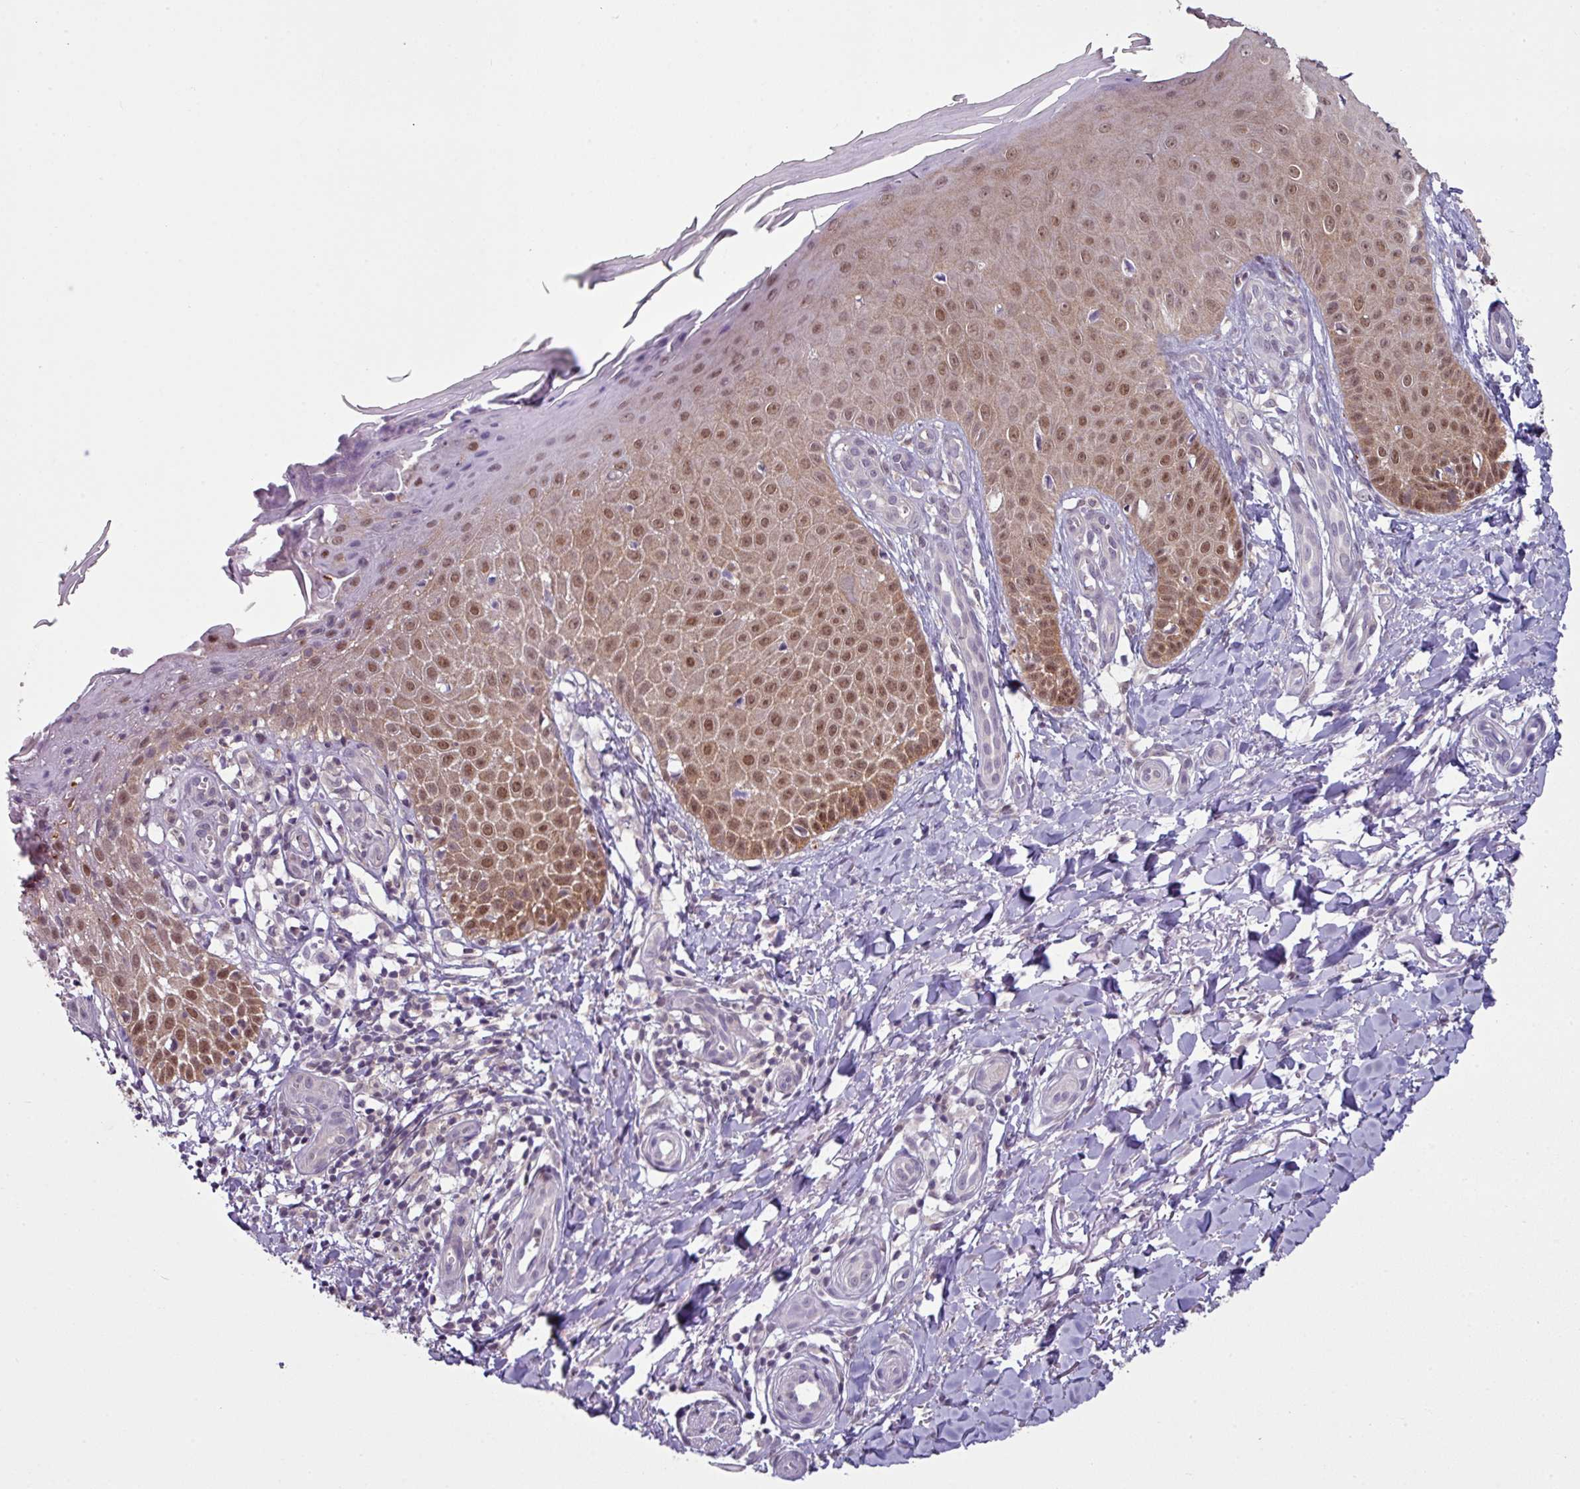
{"staining": {"intensity": "negative", "quantity": "none", "location": "none"}, "tissue": "skin", "cell_type": "Fibroblasts", "image_type": "normal", "snomed": [{"axis": "morphology", "description": "Normal tissue, NOS"}, {"axis": "topography", "description": "Skin"}], "caption": "This photomicrograph is of normal skin stained with immunohistochemistry (IHC) to label a protein in brown with the nuclei are counter-stained blue. There is no staining in fibroblasts.", "gene": "TTLL12", "patient": {"sex": "male", "age": 81}}